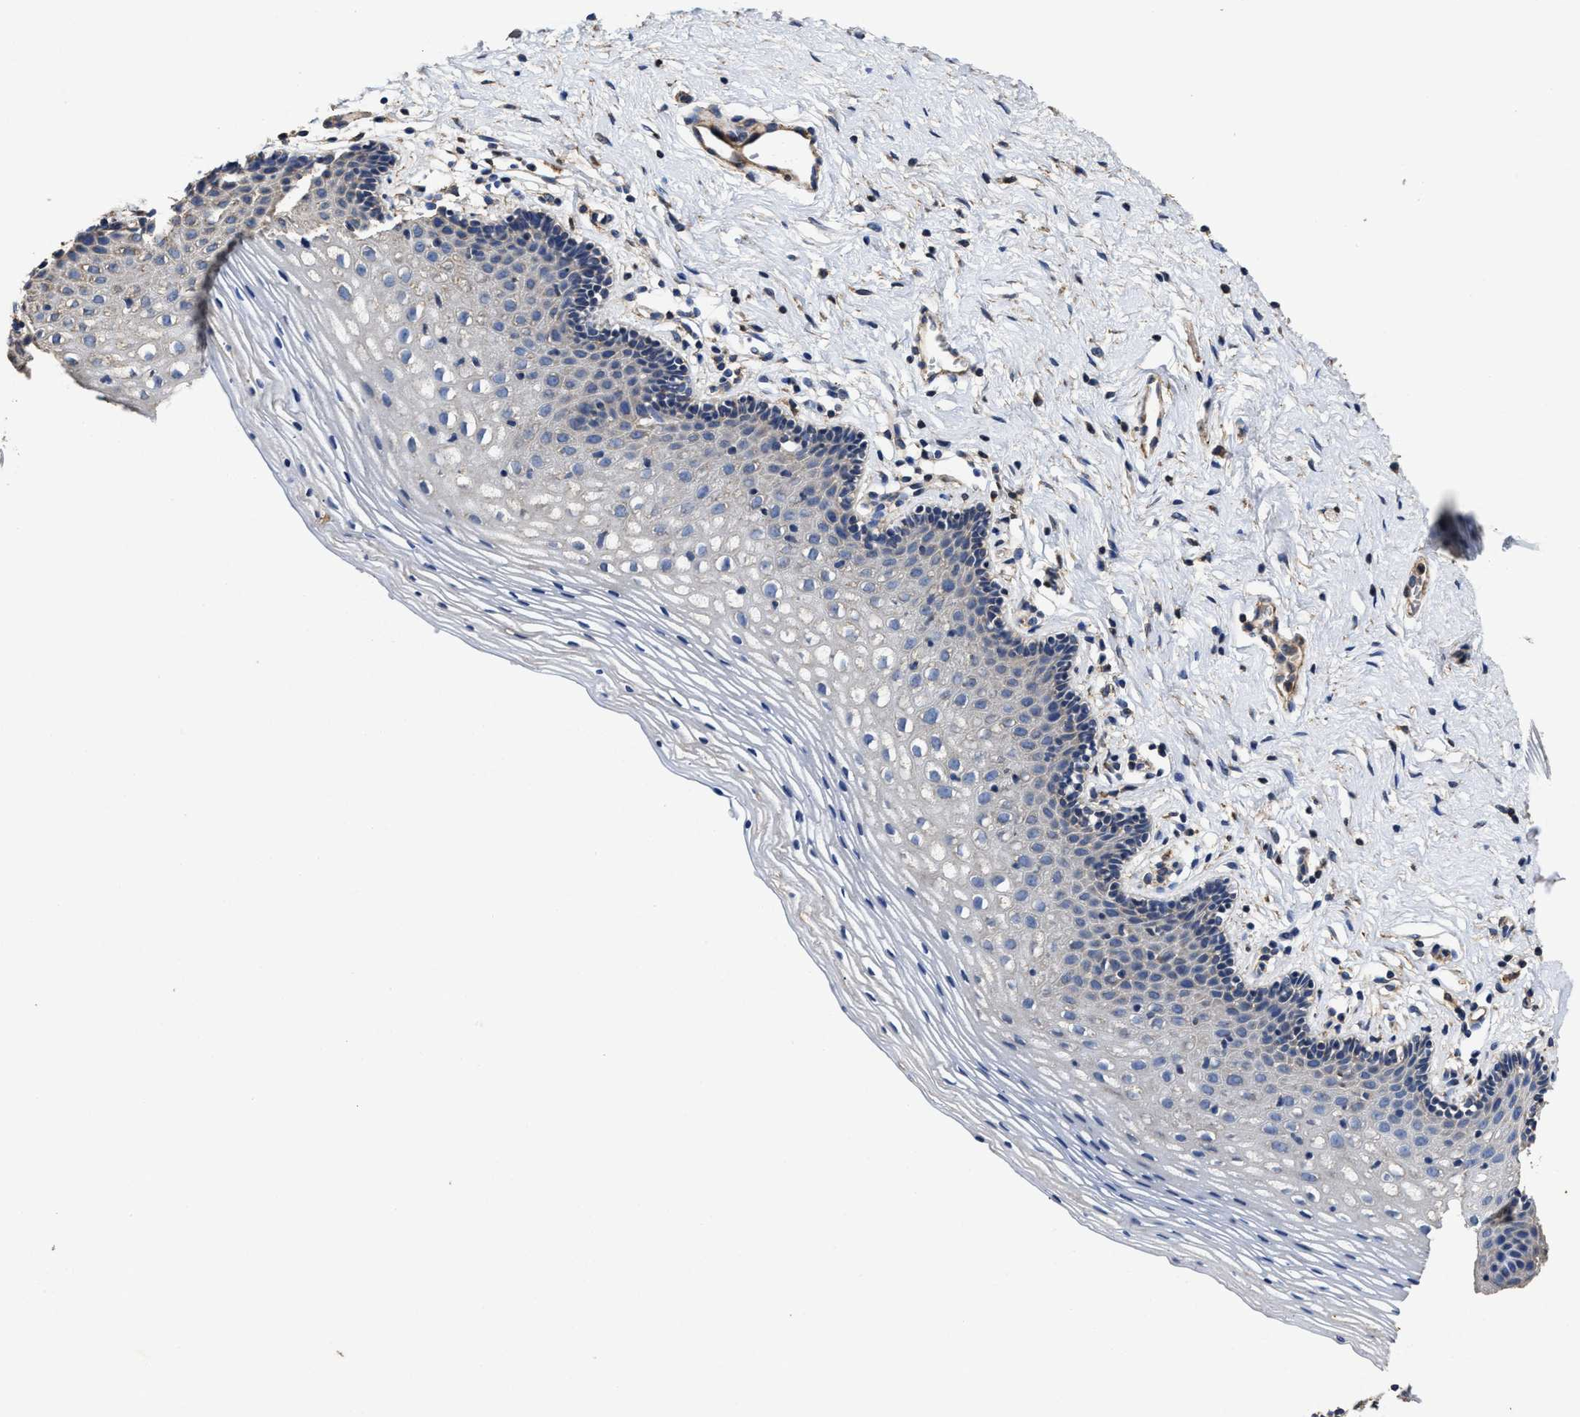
{"staining": {"intensity": "negative", "quantity": "none", "location": "none"}, "tissue": "vagina", "cell_type": "Squamous epithelial cells", "image_type": "normal", "snomed": [{"axis": "morphology", "description": "Normal tissue, NOS"}, {"axis": "topography", "description": "Vagina"}], "caption": "Vagina stained for a protein using immunohistochemistry displays no staining squamous epithelial cells.", "gene": "SFXN4", "patient": {"sex": "female", "age": 32}}